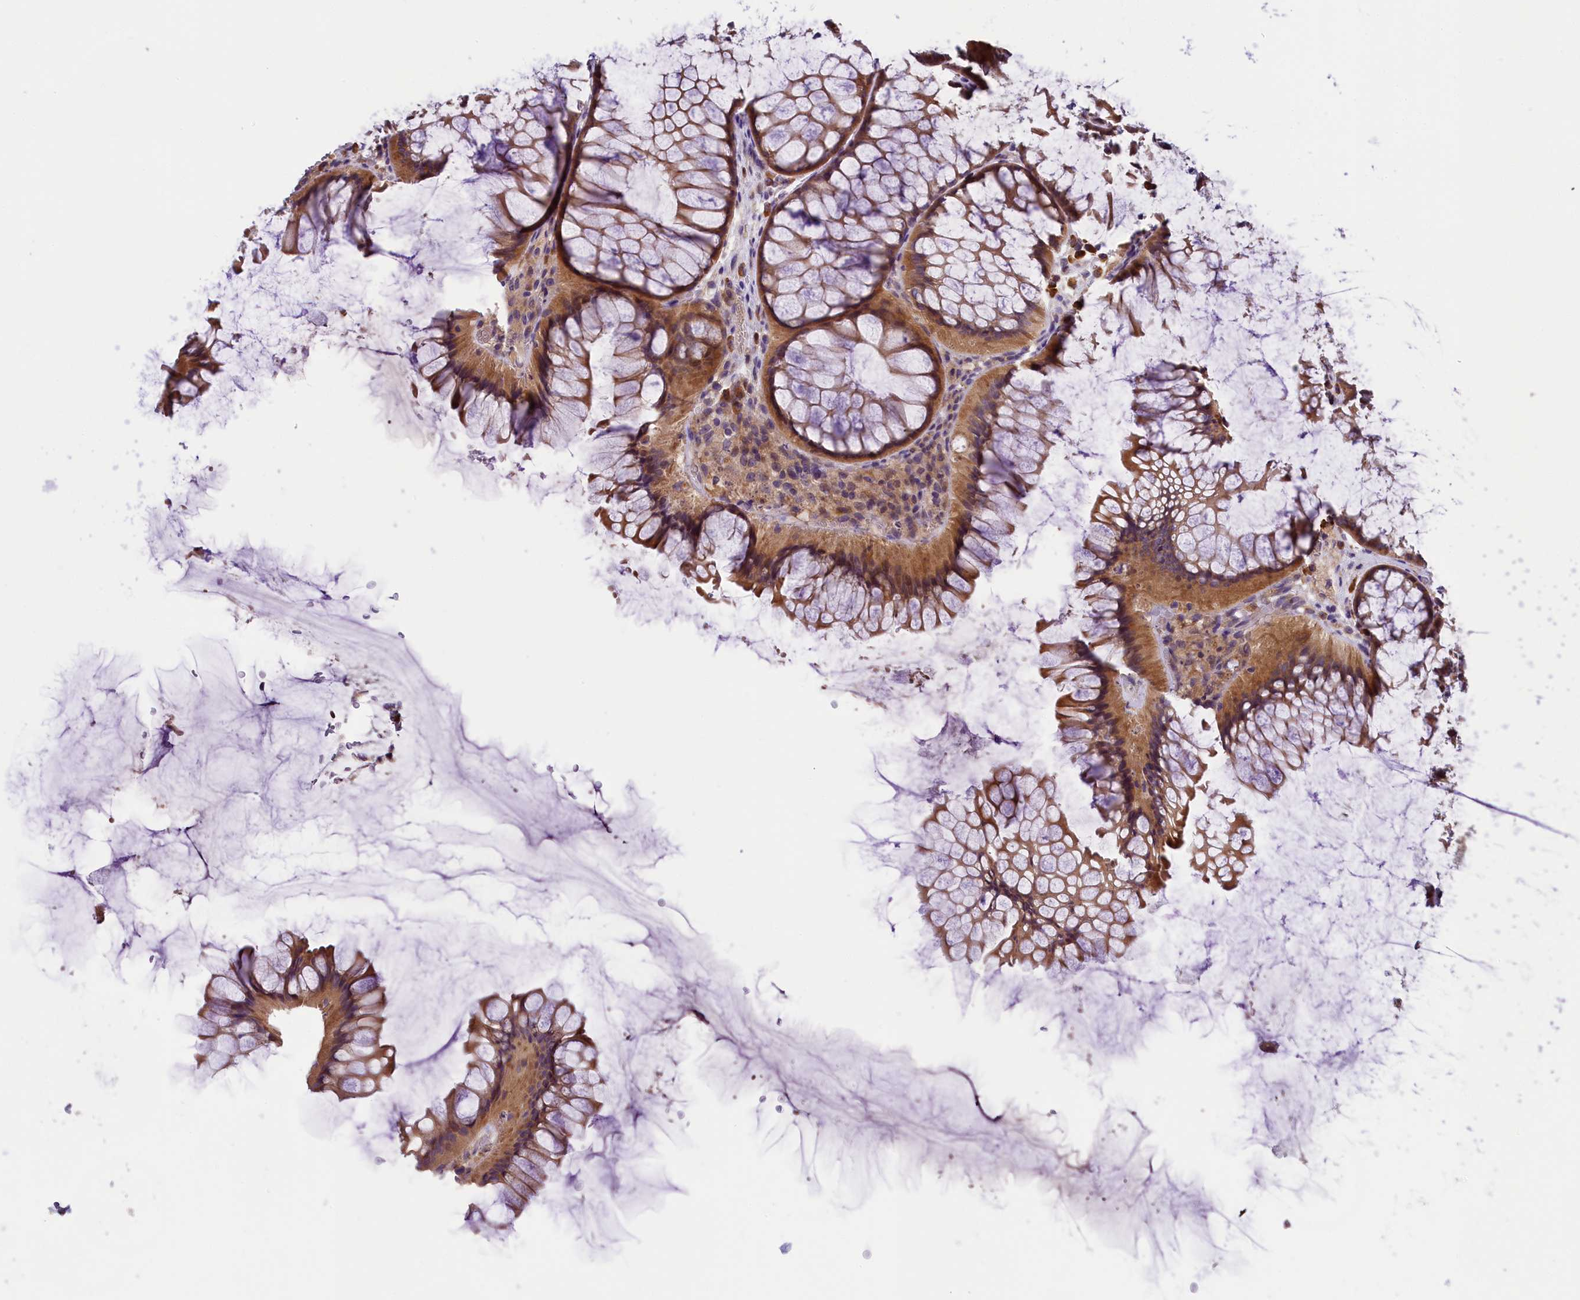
{"staining": {"intensity": "moderate", "quantity": ">75%", "location": "cytoplasmic/membranous"}, "tissue": "colon", "cell_type": "Glandular cells", "image_type": "normal", "snomed": [{"axis": "morphology", "description": "Normal tissue, NOS"}, {"axis": "topography", "description": "Colon"}], "caption": "Glandular cells show medium levels of moderate cytoplasmic/membranous expression in about >75% of cells in normal colon. (brown staining indicates protein expression, while blue staining denotes nuclei).", "gene": "ABCC10", "patient": {"sex": "female", "age": 82}}